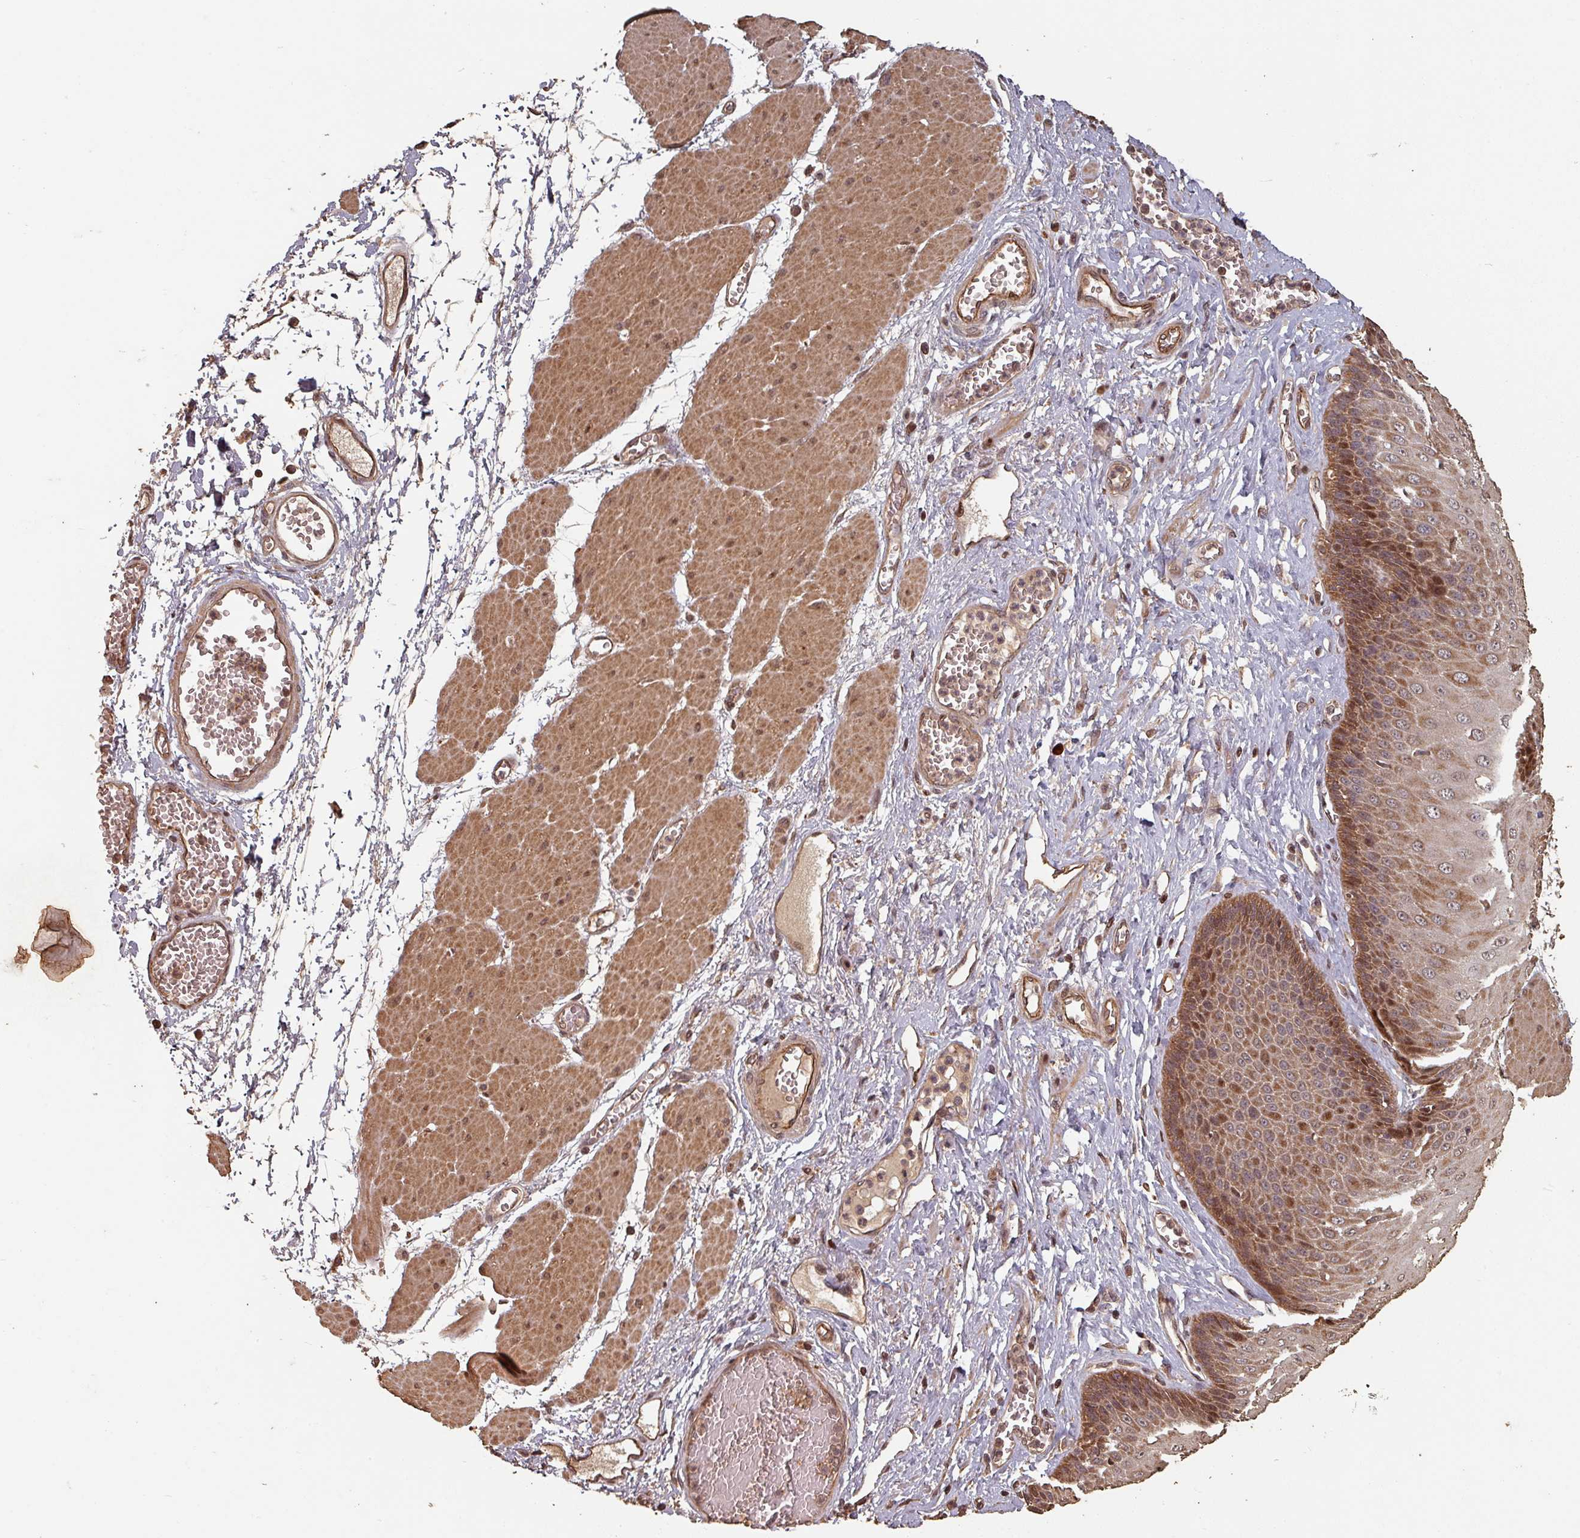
{"staining": {"intensity": "strong", "quantity": "25%-75%", "location": "cytoplasmic/membranous,nuclear"}, "tissue": "esophagus", "cell_type": "Squamous epithelial cells", "image_type": "normal", "snomed": [{"axis": "morphology", "description": "Normal tissue, NOS"}, {"axis": "topography", "description": "Esophagus"}], "caption": "IHC of normal esophagus shows high levels of strong cytoplasmic/membranous,nuclear expression in approximately 25%-75% of squamous epithelial cells. (DAB = brown stain, brightfield microscopy at high magnification).", "gene": "EID1", "patient": {"sex": "male", "age": 60}}